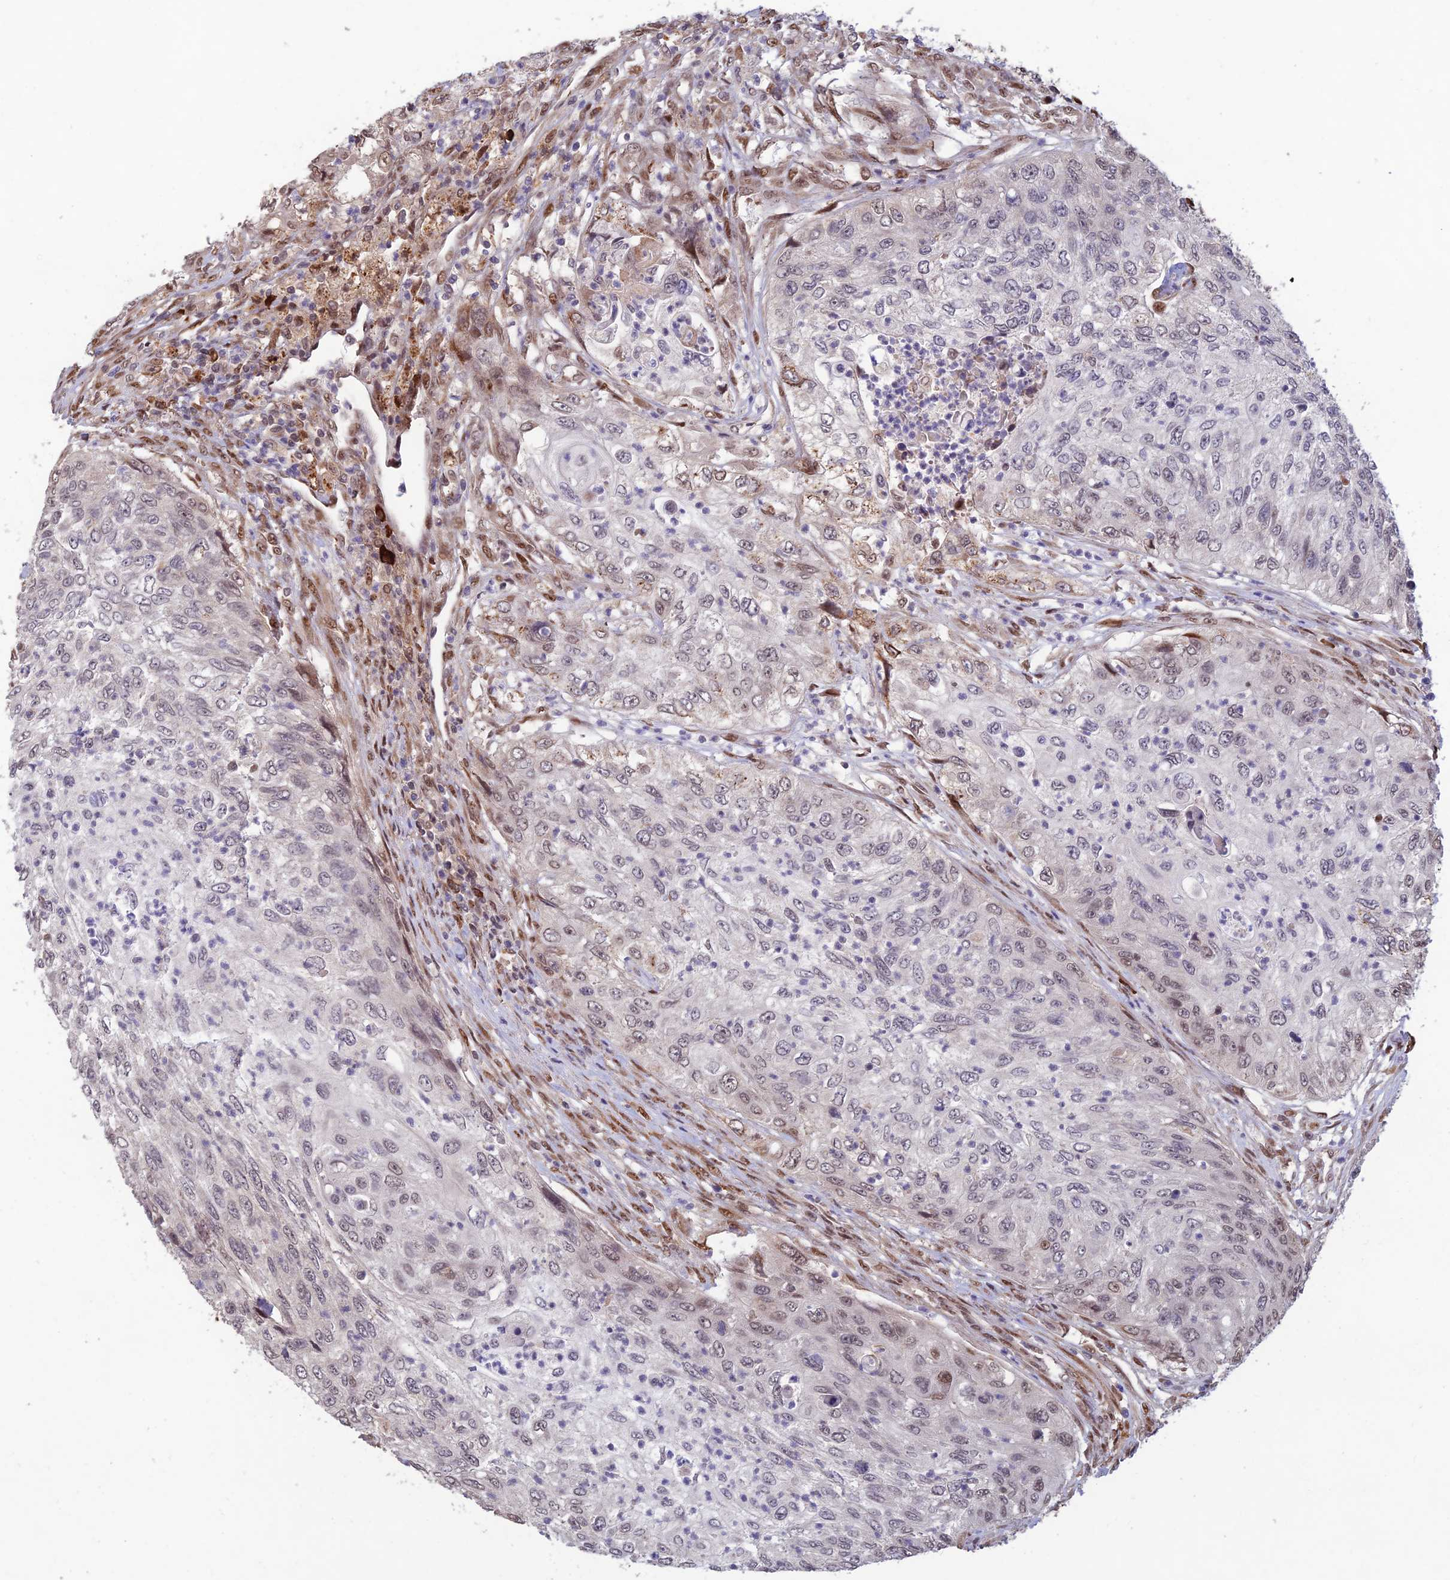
{"staining": {"intensity": "negative", "quantity": "none", "location": "none"}, "tissue": "urothelial cancer", "cell_type": "Tumor cells", "image_type": "cancer", "snomed": [{"axis": "morphology", "description": "Urothelial carcinoma, High grade"}, {"axis": "topography", "description": "Urinary bladder"}], "caption": "Immunohistochemical staining of urothelial cancer shows no significant staining in tumor cells.", "gene": "ZNF565", "patient": {"sex": "female", "age": 60}}